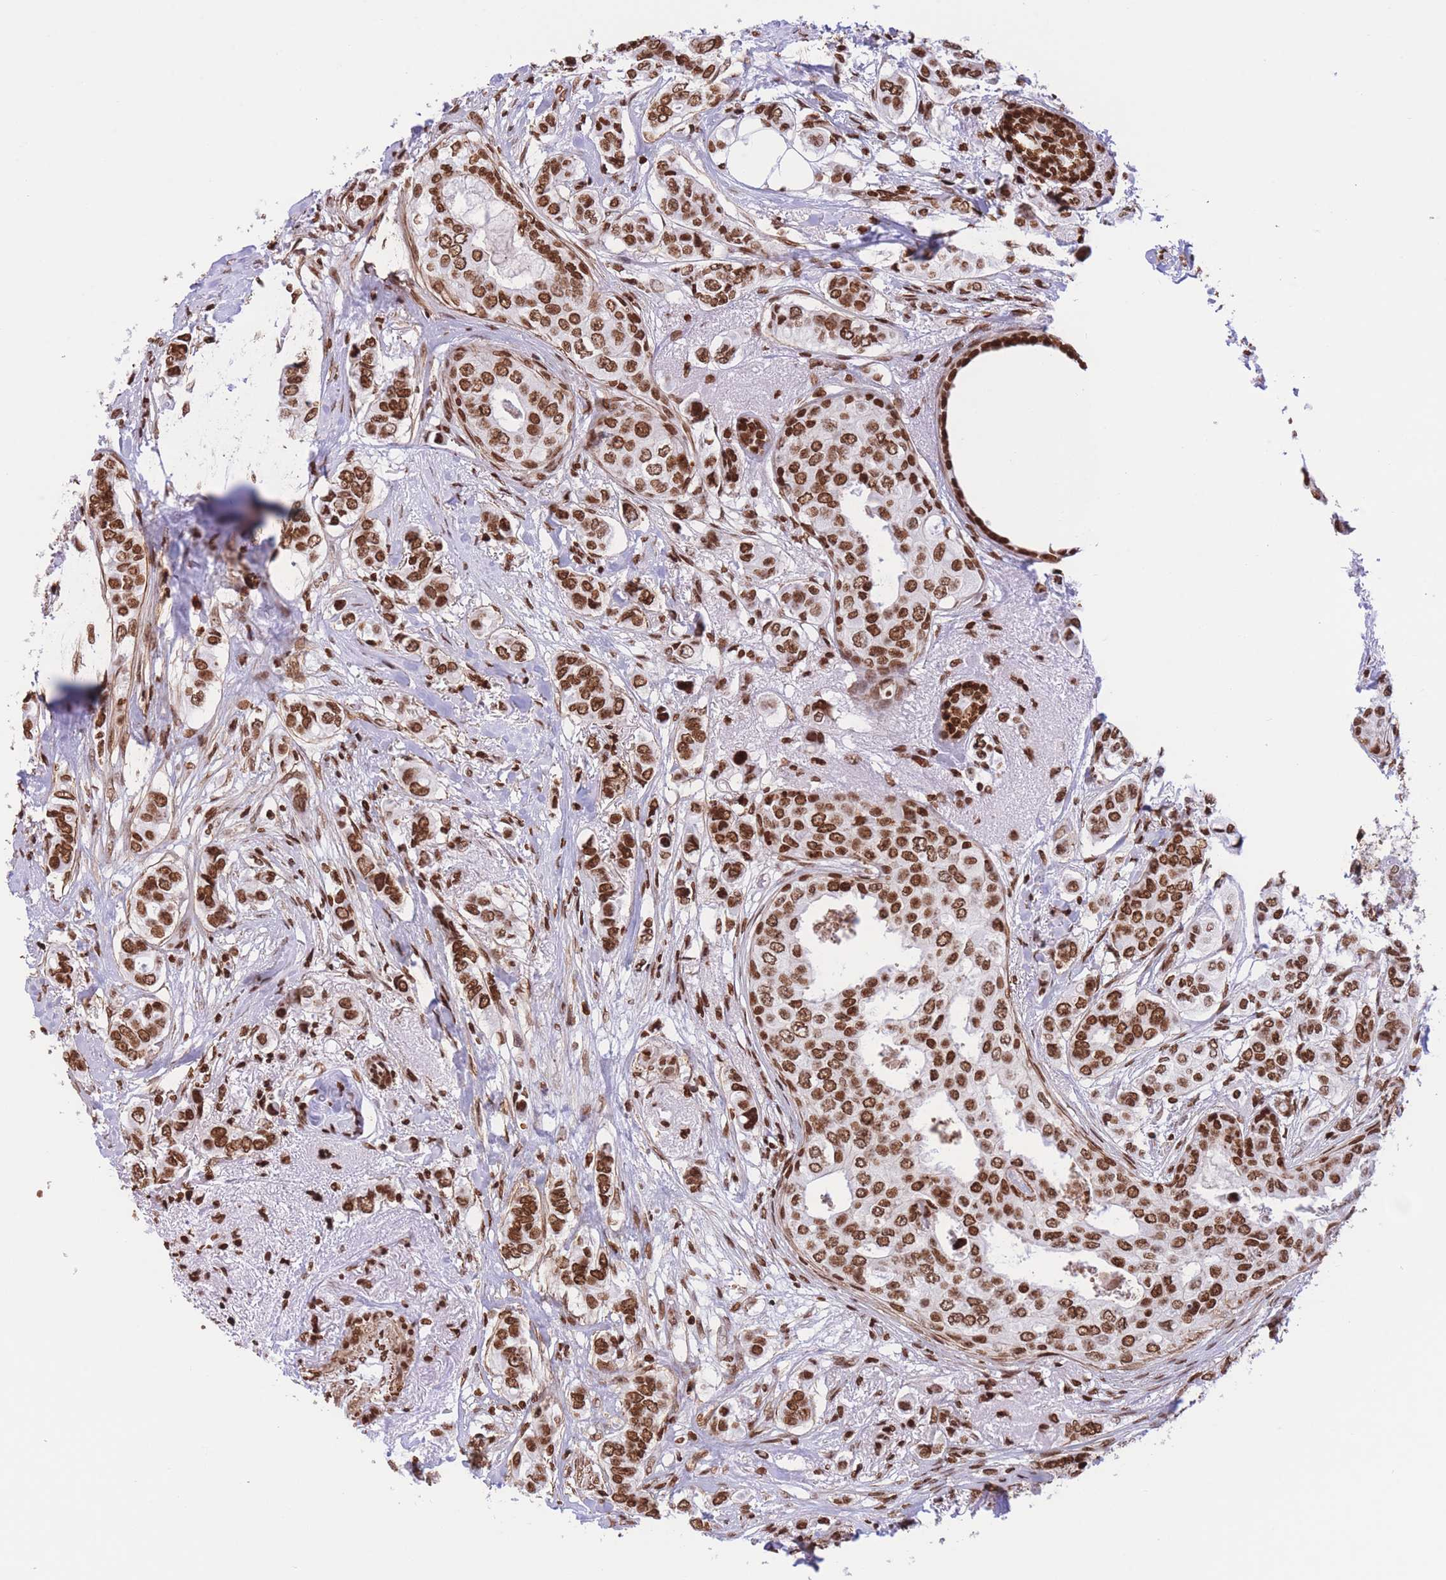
{"staining": {"intensity": "strong", "quantity": ">75%", "location": "nuclear"}, "tissue": "breast cancer", "cell_type": "Tumor cells", "image_type": "cancer", "snomed": [{"axis": "morphology", "description": "Lobular carcinoma"}, {"axis": "topography", "description": "Breast"}], "caption": "Immunohistochemistry staining of breast cancer, which exhibits high levels of strong nuclear staining in about >75% of tumor cells indicating strong nuclear protein positivity. The staining was performed using DAB (3,3'-diaminobenzidine) (brown) for protein detection and nuclei were counterstained in hematoxylin (blue).", "gene": "H2BC11", "patient": {"sex": "female", "age": 51}}